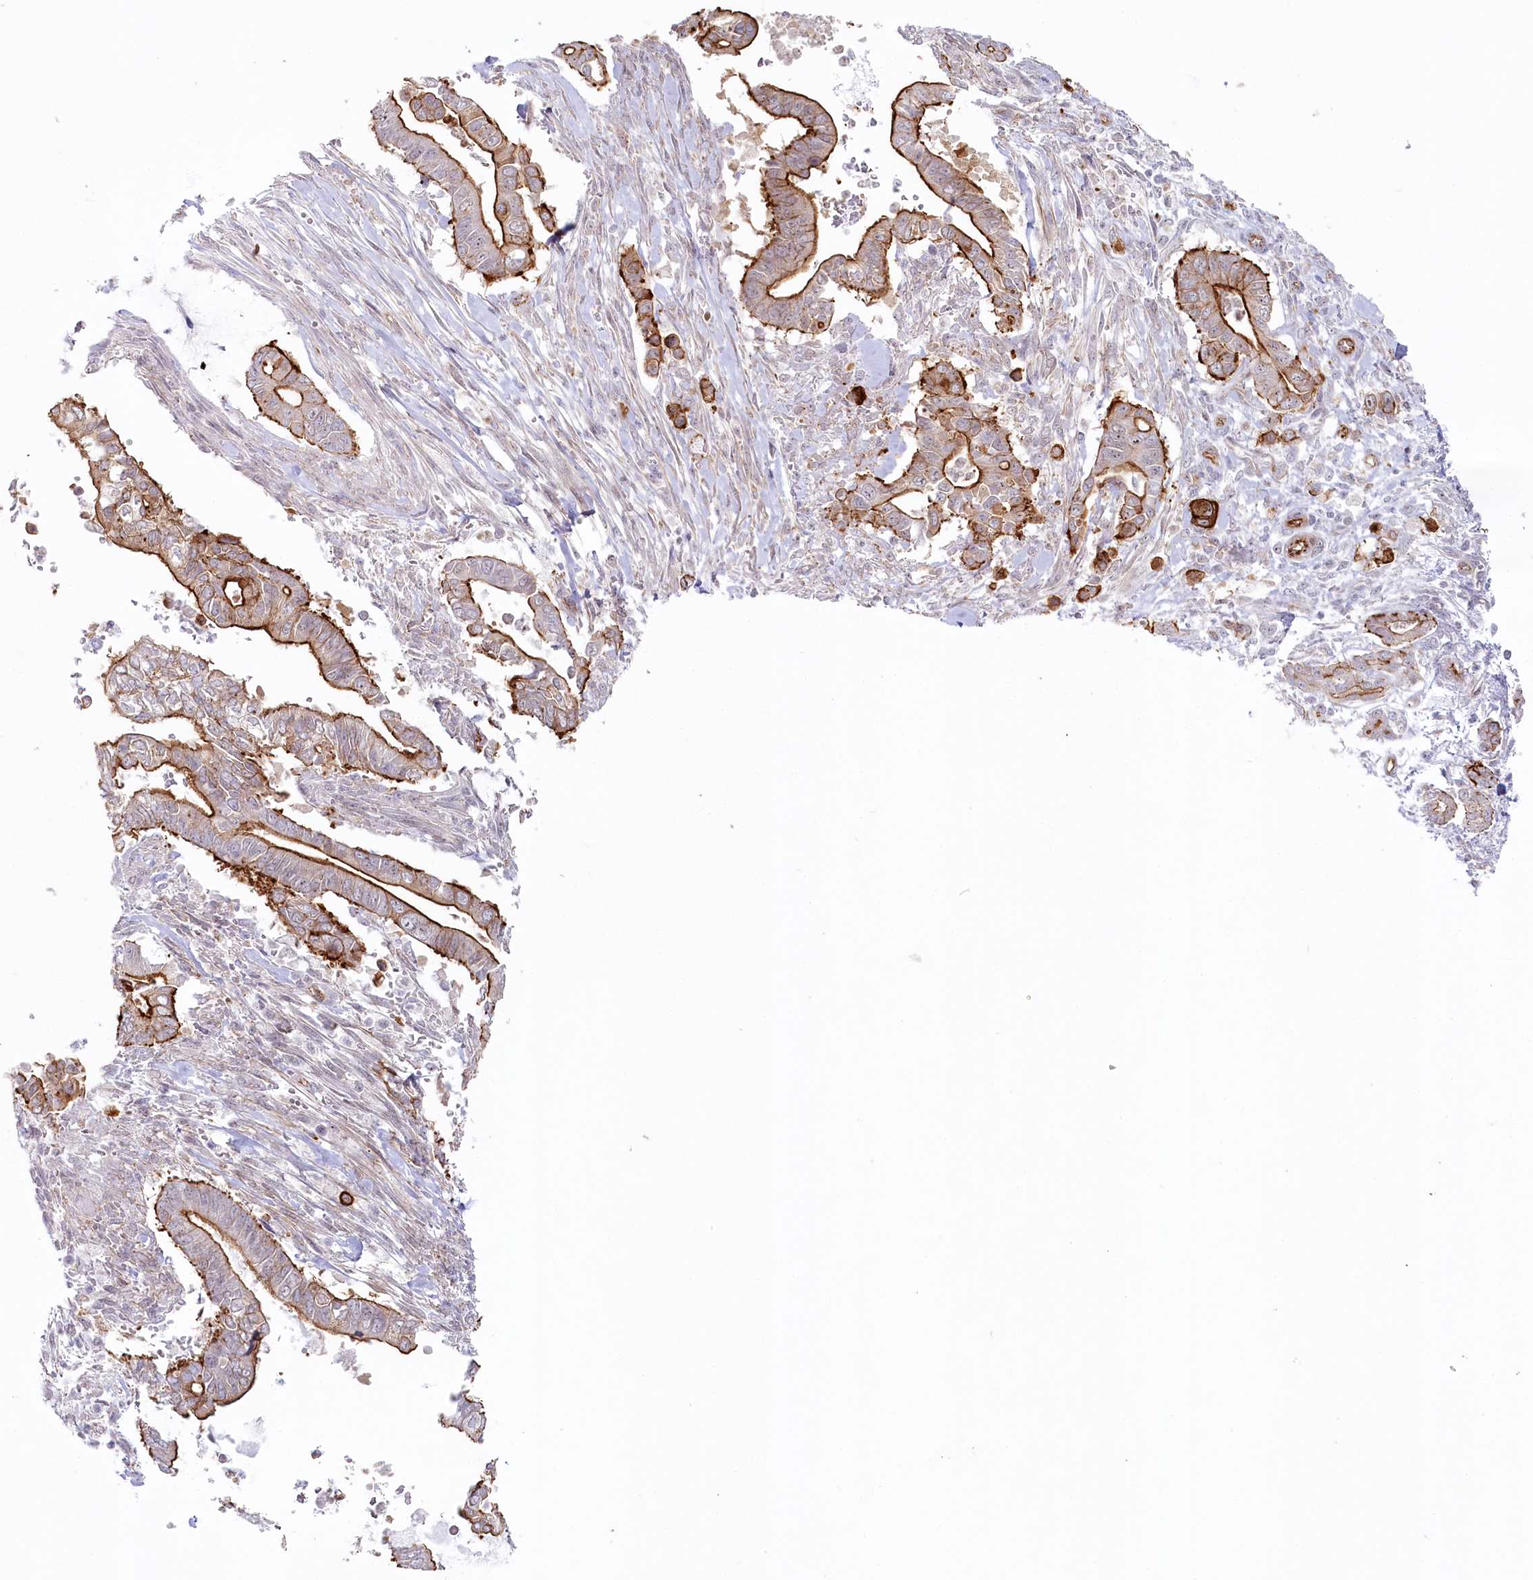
{"staining": {"intensity": "strong", "quantity": "25%-75%", "location": "cytoplasmic/membranous"}, "tissue": "pancreatic cancer", "cell_type": "Tumor cells", "image_type": "cancer", "snomed": [{"axis": "morphology", "description": "Adenocarcinoma, NOS"}, {"axis": "topography", "description": "Pancreas"}], "caption": "IHC (DAB) staining of human pancreatic adenocarcinoma displays strong cytoplasmic/membranous protein staining in about 25%-75% of tumor cells.", "gene": "ABHD8", "patient": {"sex": "male", "age": 68}}